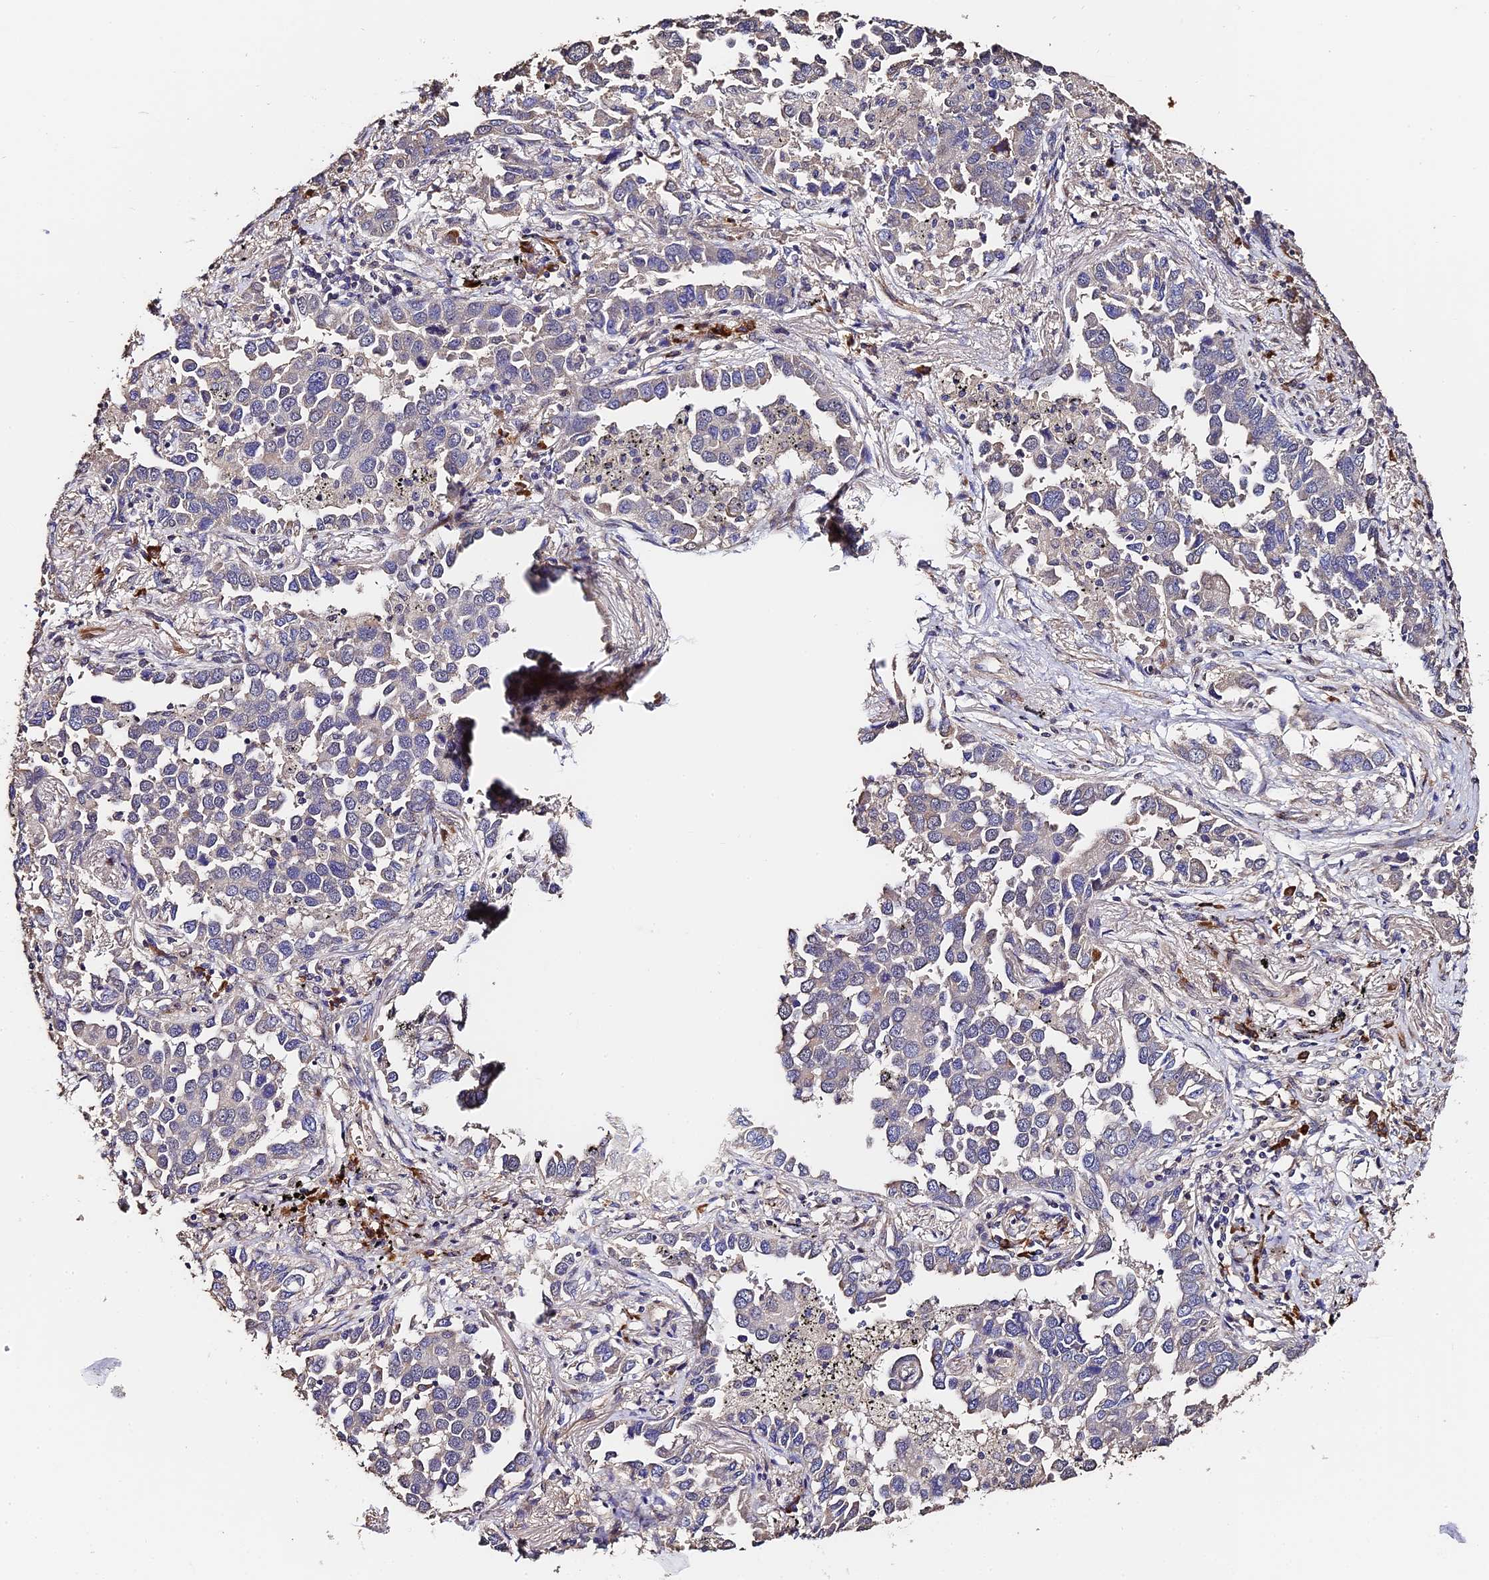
{"staining": {"intensity": "negative", "quantity": "none", "location": "none"}, "tissue": "lung cancer", "cell_type": "Tumor cells", "image_type": "cancer", "snomed": [{"axis": "morphology", "description": "Adenocarcinoma, NOS"}, {"axis": "topography", "description": "Lung"}], "caption": "This is an immunohistochemistry micrograph of human adenocarcinoma (lung). There is no positivity in tumor cells.", "gene": "SLC11A1", "patient": {"sex": "male", "age": 67}}